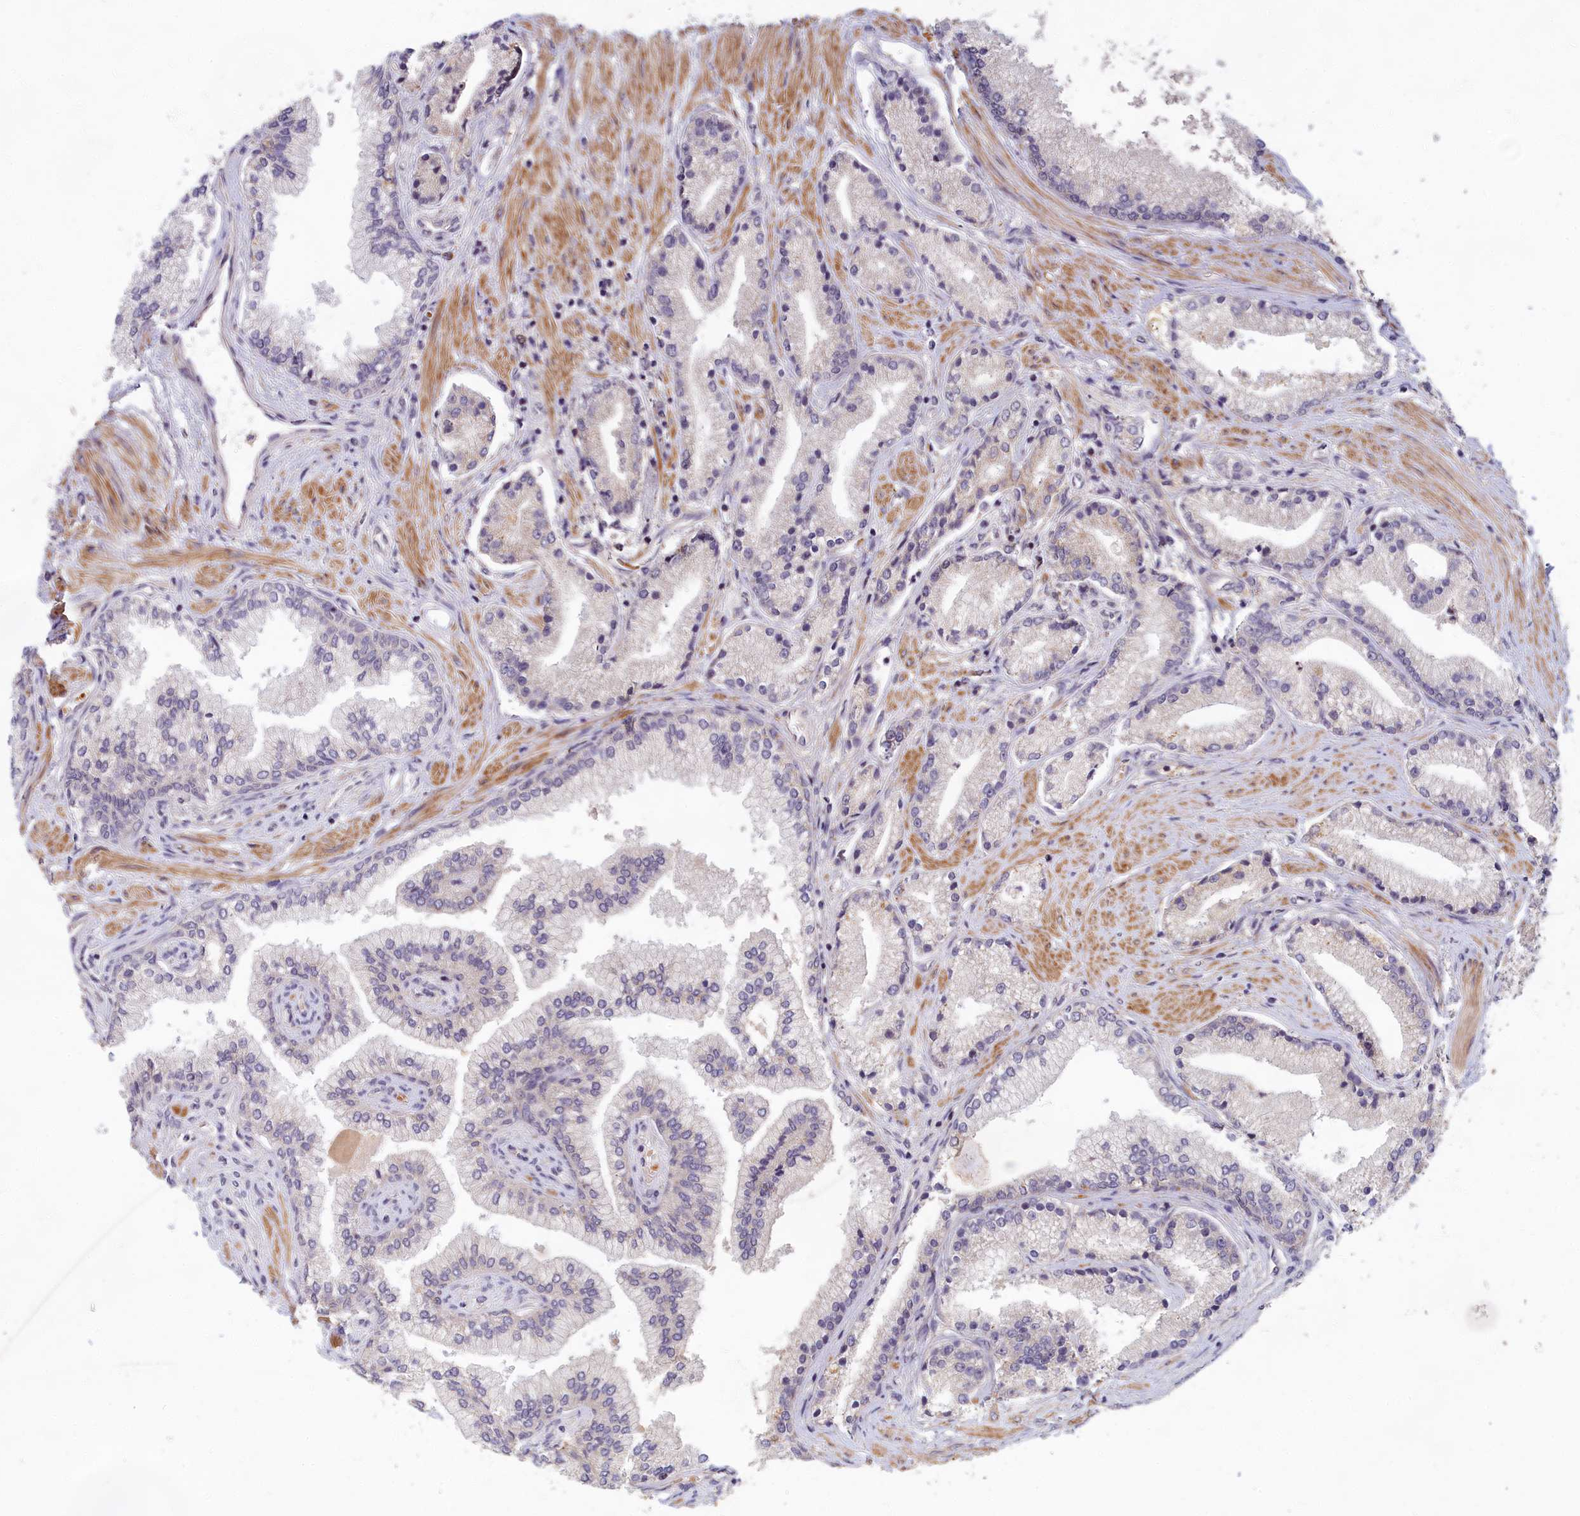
{"staining": {"intensity": "negative", "quantity": "none", "location": "none"}, "tissue": "prostate cancer", "cell_type": "Tumor cells", "image_type": "cancer", "snomed": [{"axis": "morphology", "description": "Adenocarcinoma, High grade"}, {"axis": "topography", "description": "Prostate"}], "caption": "A histopathology image of human prostate cancer (adenocarcinoma (high-grade)) is negative for staining in tumor cells.", "gene": "EARS2", "patient": {"sex": "male", "age": 67}}